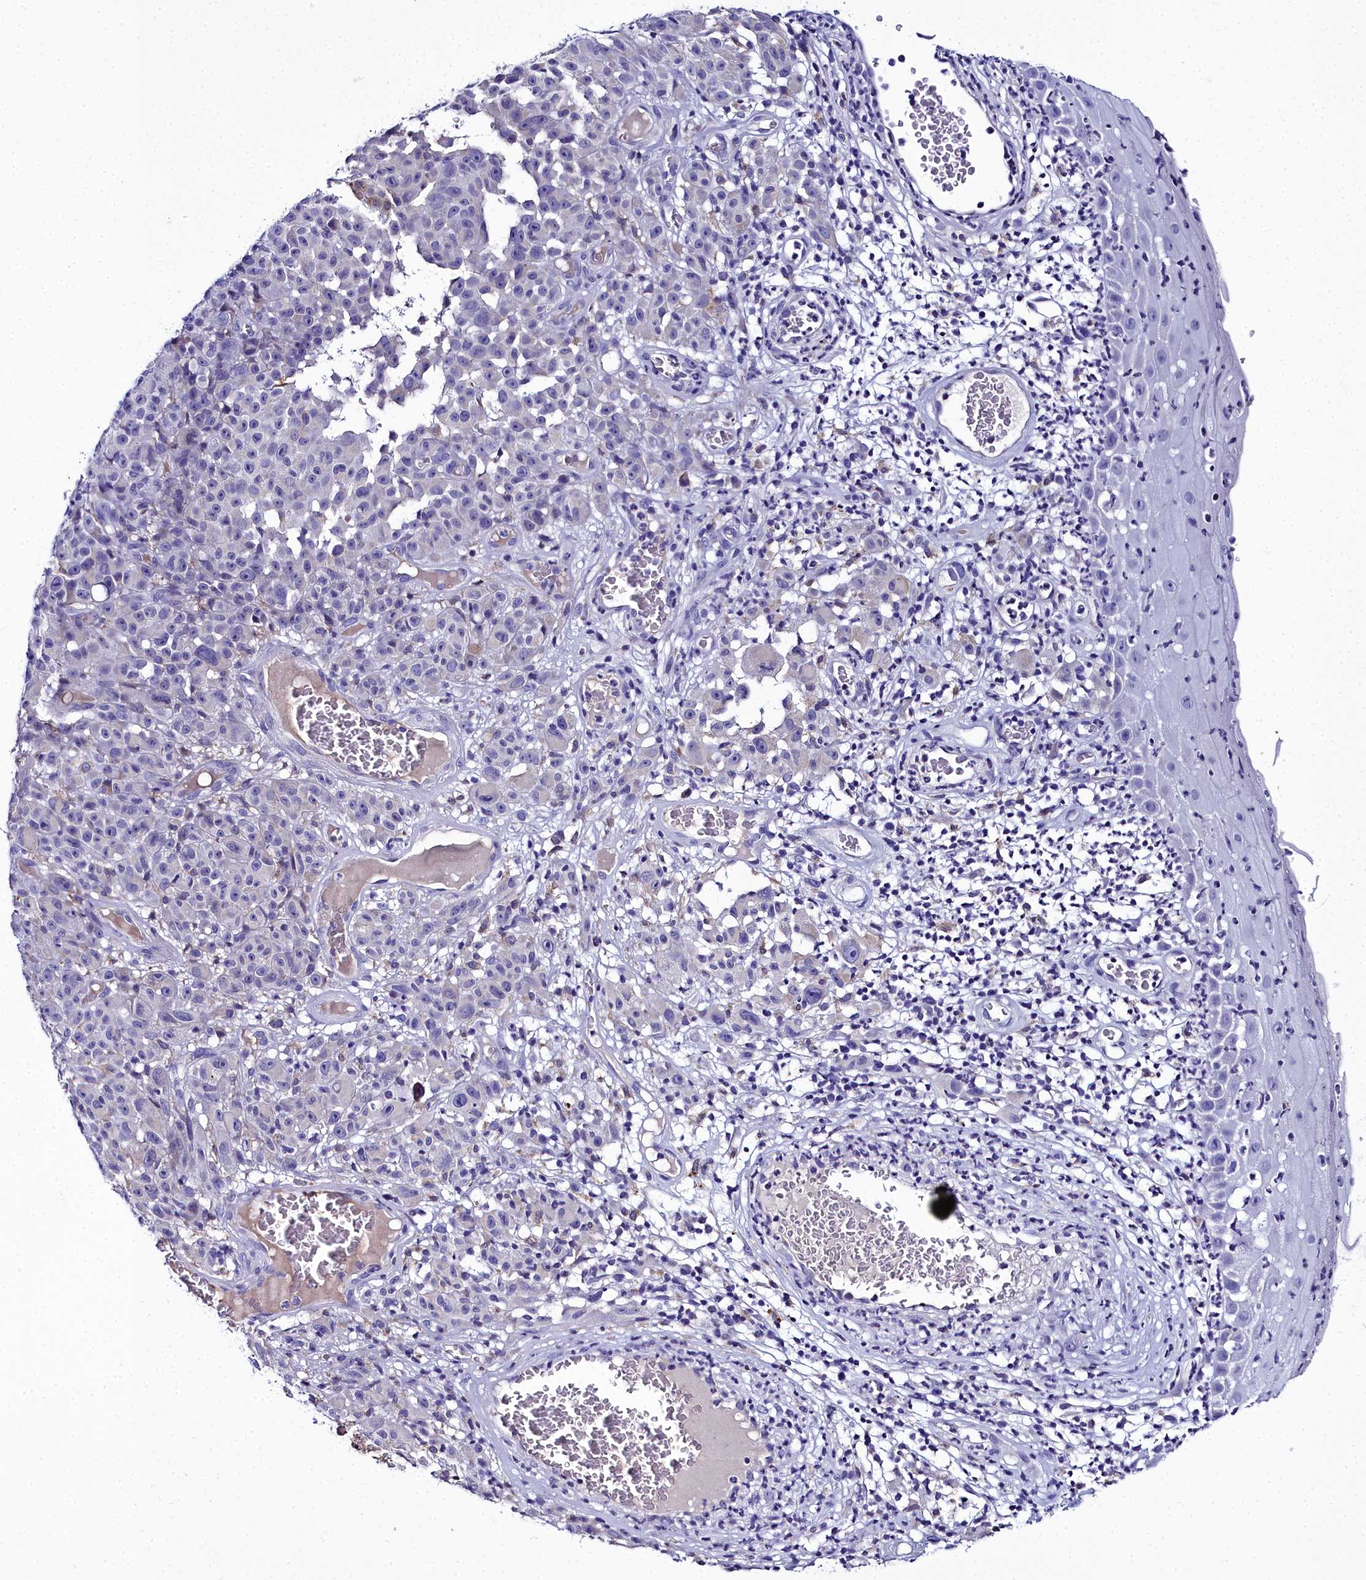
{"staining": {"intensity": "negative", "quantity": "none", "location": "none"}, "tissue": "melanoma", "cell_type": "Tumor cells", "image_type": "cancer", "snomed": [{"axis": "morphology", "description": "Malignant melanoma, NOS"}, {"axis": "topography", "description": "Skin"}], "caption": "A high-resolution photomicrograph shows immunohistochemistry (IHC) staining of melanoma, which demonstrates no significant positivity in tumor cells. (Immunohistochemistry (ihc), brightfield microscopy, high magnification).", "gene": "ELAPOR2", "patient": {"sex": "female", "age": 82}}